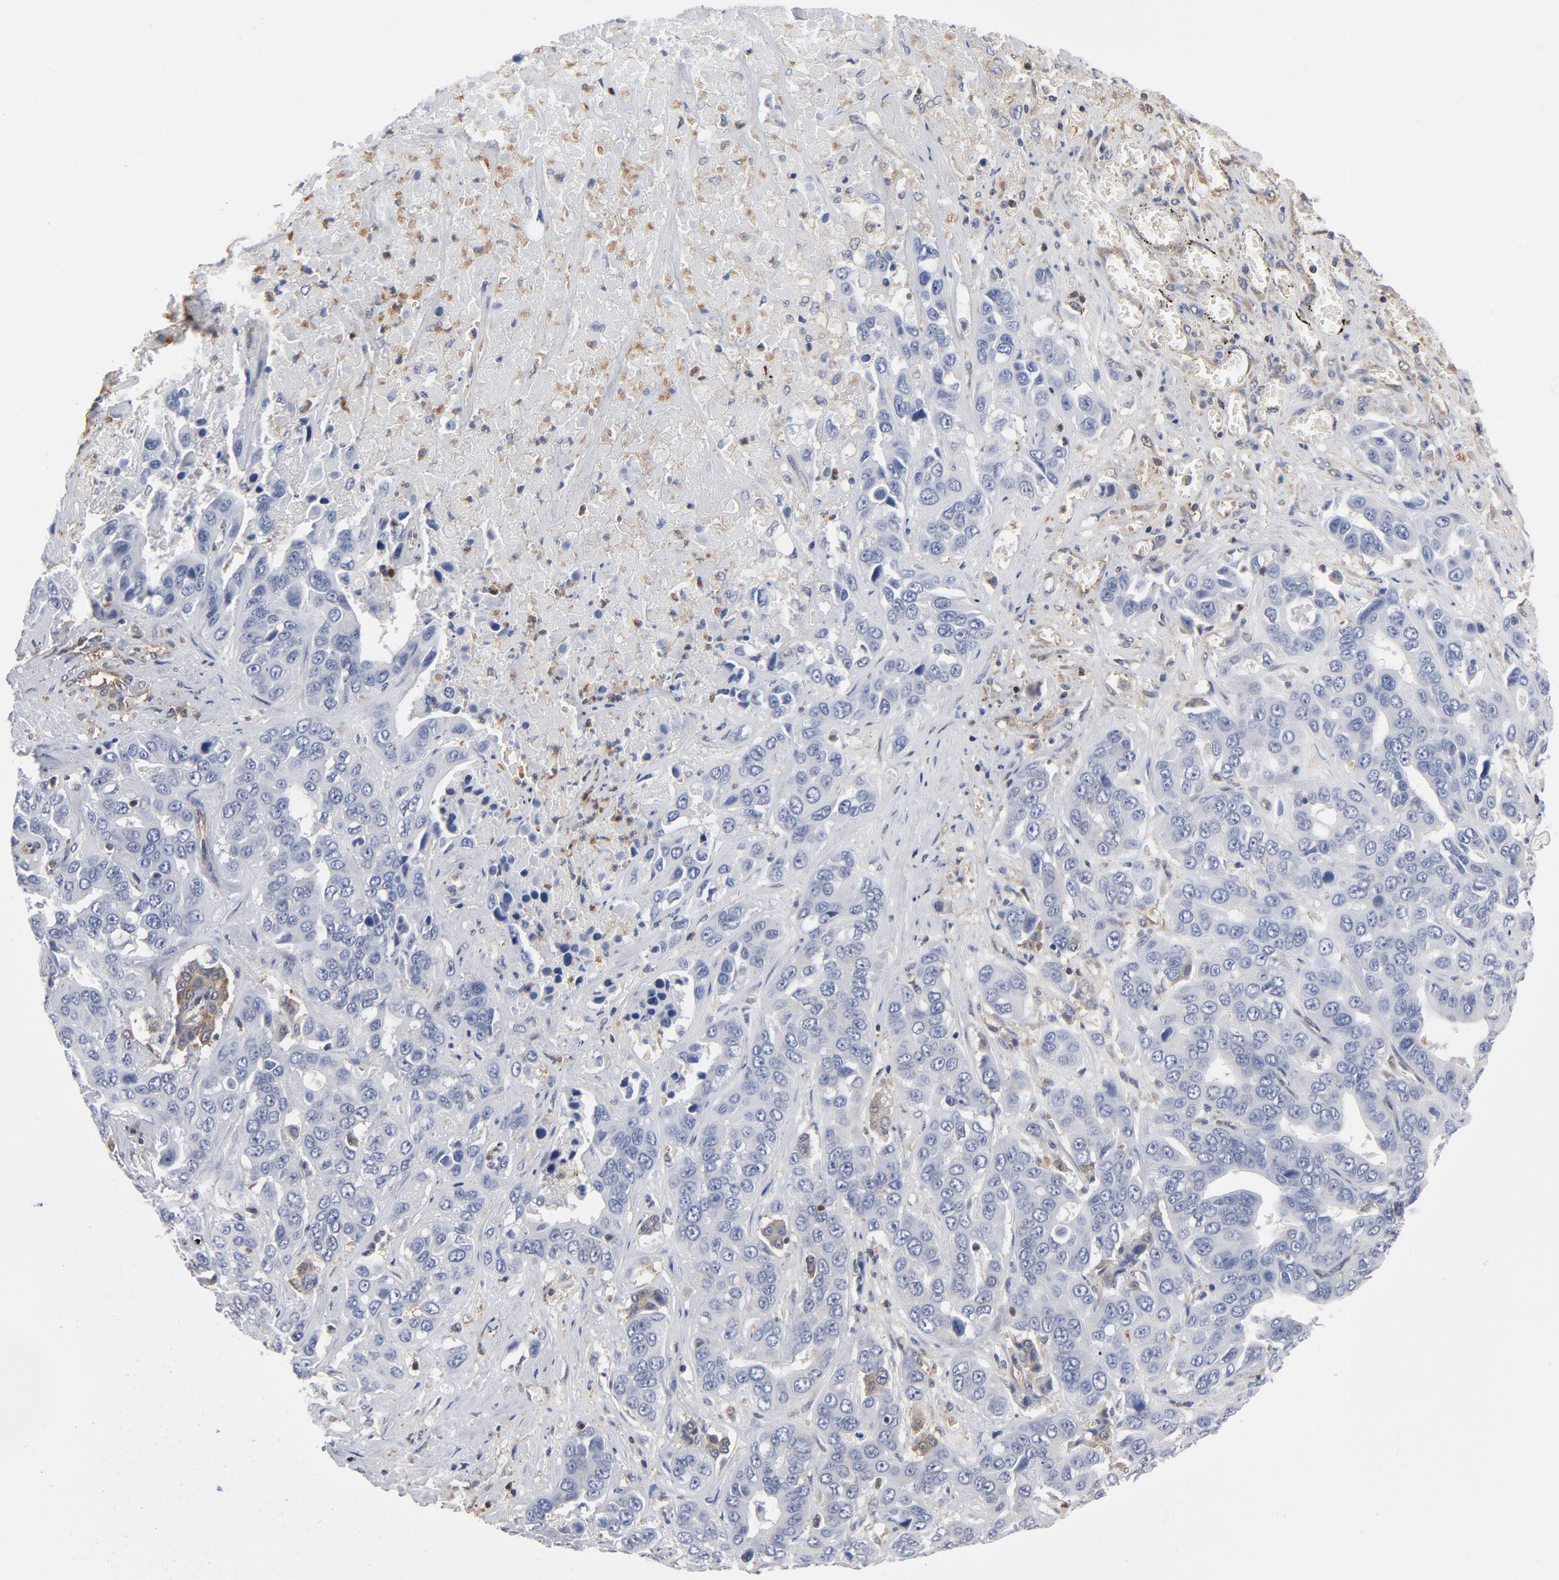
{"staining": {"intensity": "negative", "quantity": "none", "location": "none"}, "tissue": "liver cancer", "cell_type": "Tumor cells", "image_type": "cancer", "snomed": [{"axis": "morphology", "description": "Cholangiocarcinoma"}, {"axis": "topography", "description": "Liver"}], "caption": "Tumor cells show no significant protein staining in liver cholangiocarcinoma.", "gene": "ASMTL", "patient": {"sex": "female", "age": 52}}